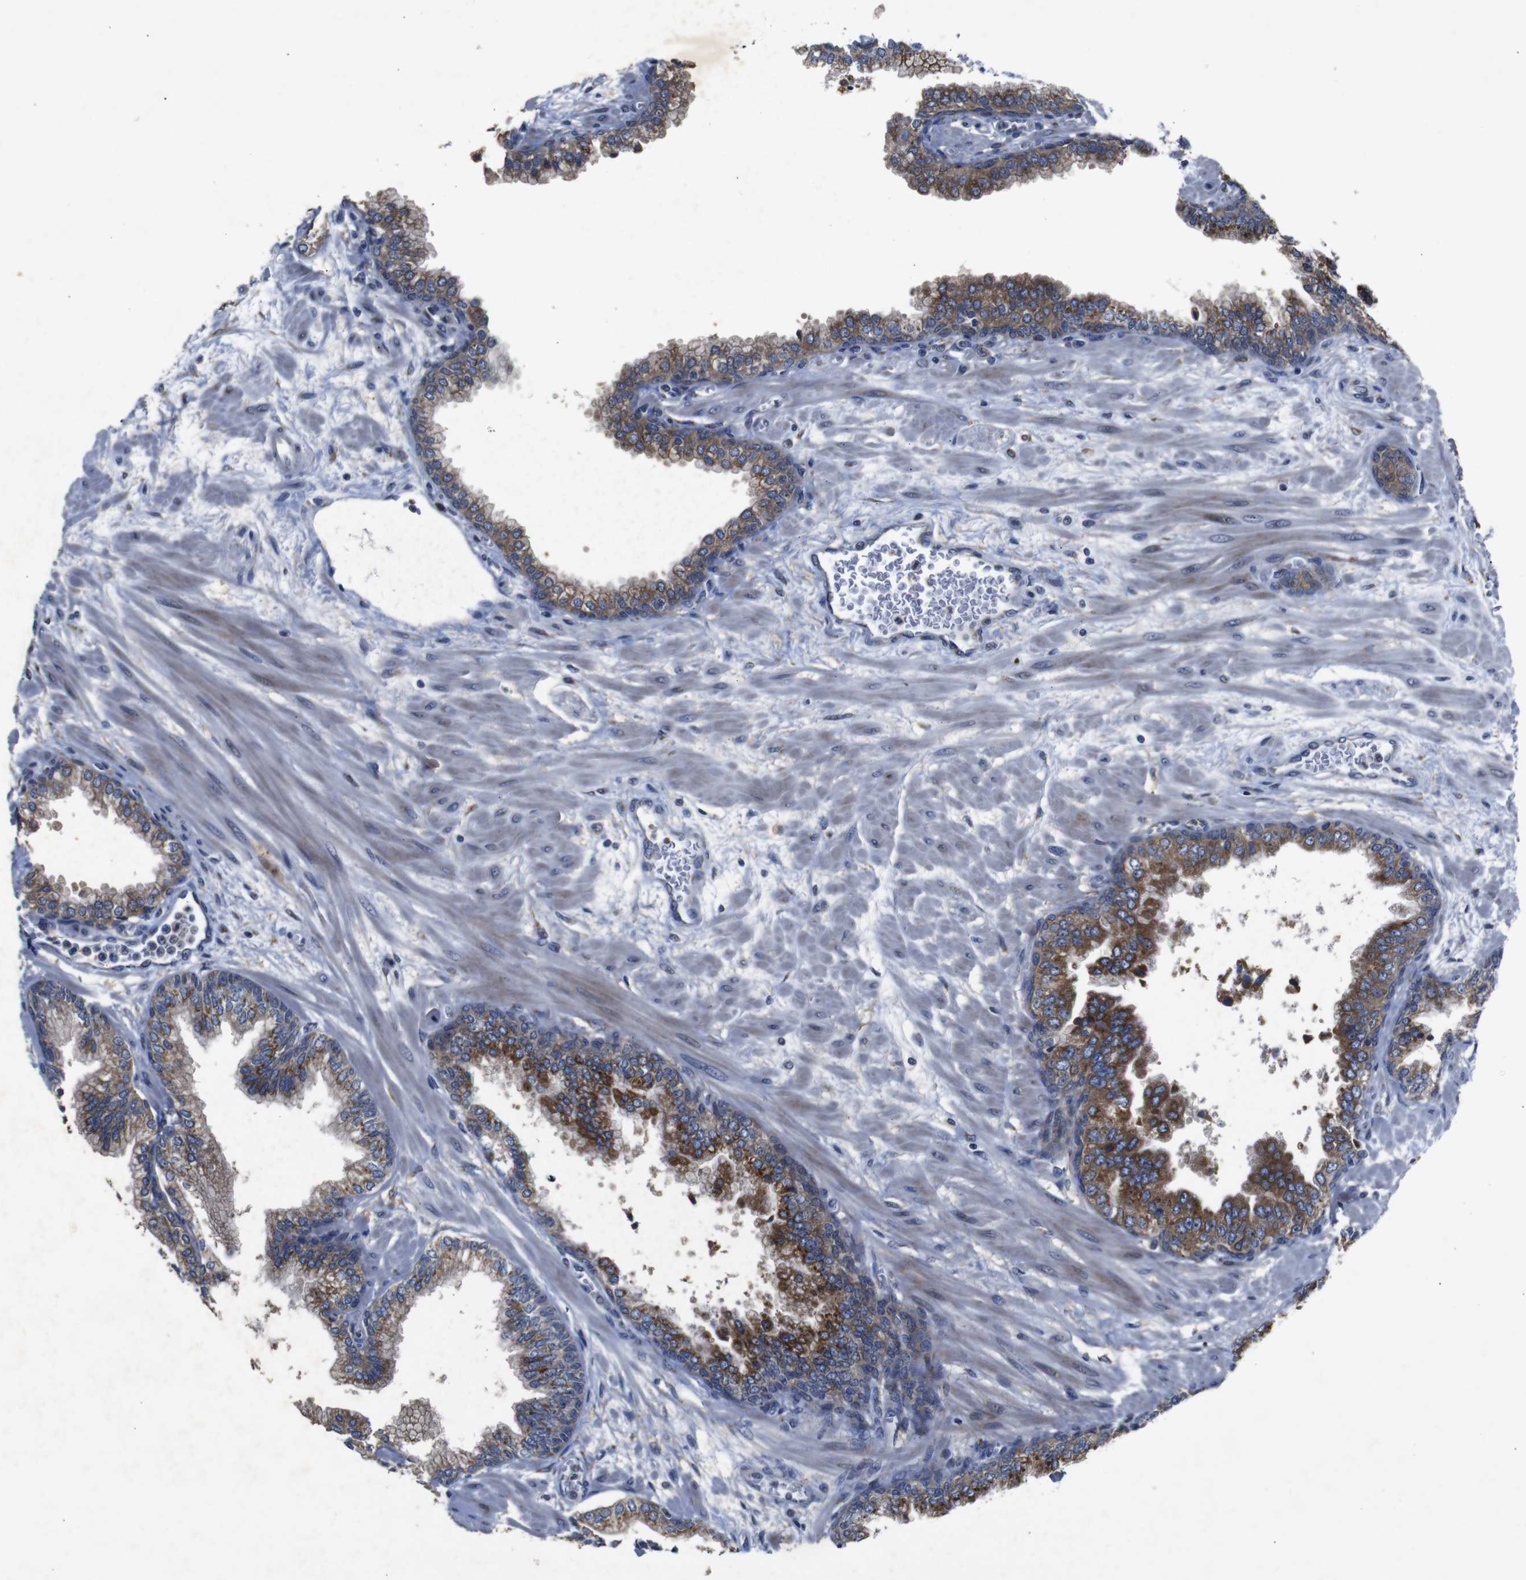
{"staining": {"intensity": "moderate", "quantity": ">75%", "location": "cytoplasmic/membranous"}, "tissue": "prostate", "cell_type": "Glandular cells", "image_type": "normal", "snomed": [{"axis": "morphology", "description": "Normal tissue, NOS"}, {"axis": "morphology", "description": "Urothelial carcinoma, Low grade"}, {"axis": "topography", "description": "Urinary bladder"}, {"axis": "topography", "description": "Prostate"}], "caption": "A photomicrograph of prostate stained for a protein reveals moderate cytoplasmic/membranous brown staining in glandular cells.", "gene": "CHST10", "patient": {"sex": "male", "age": 60}}